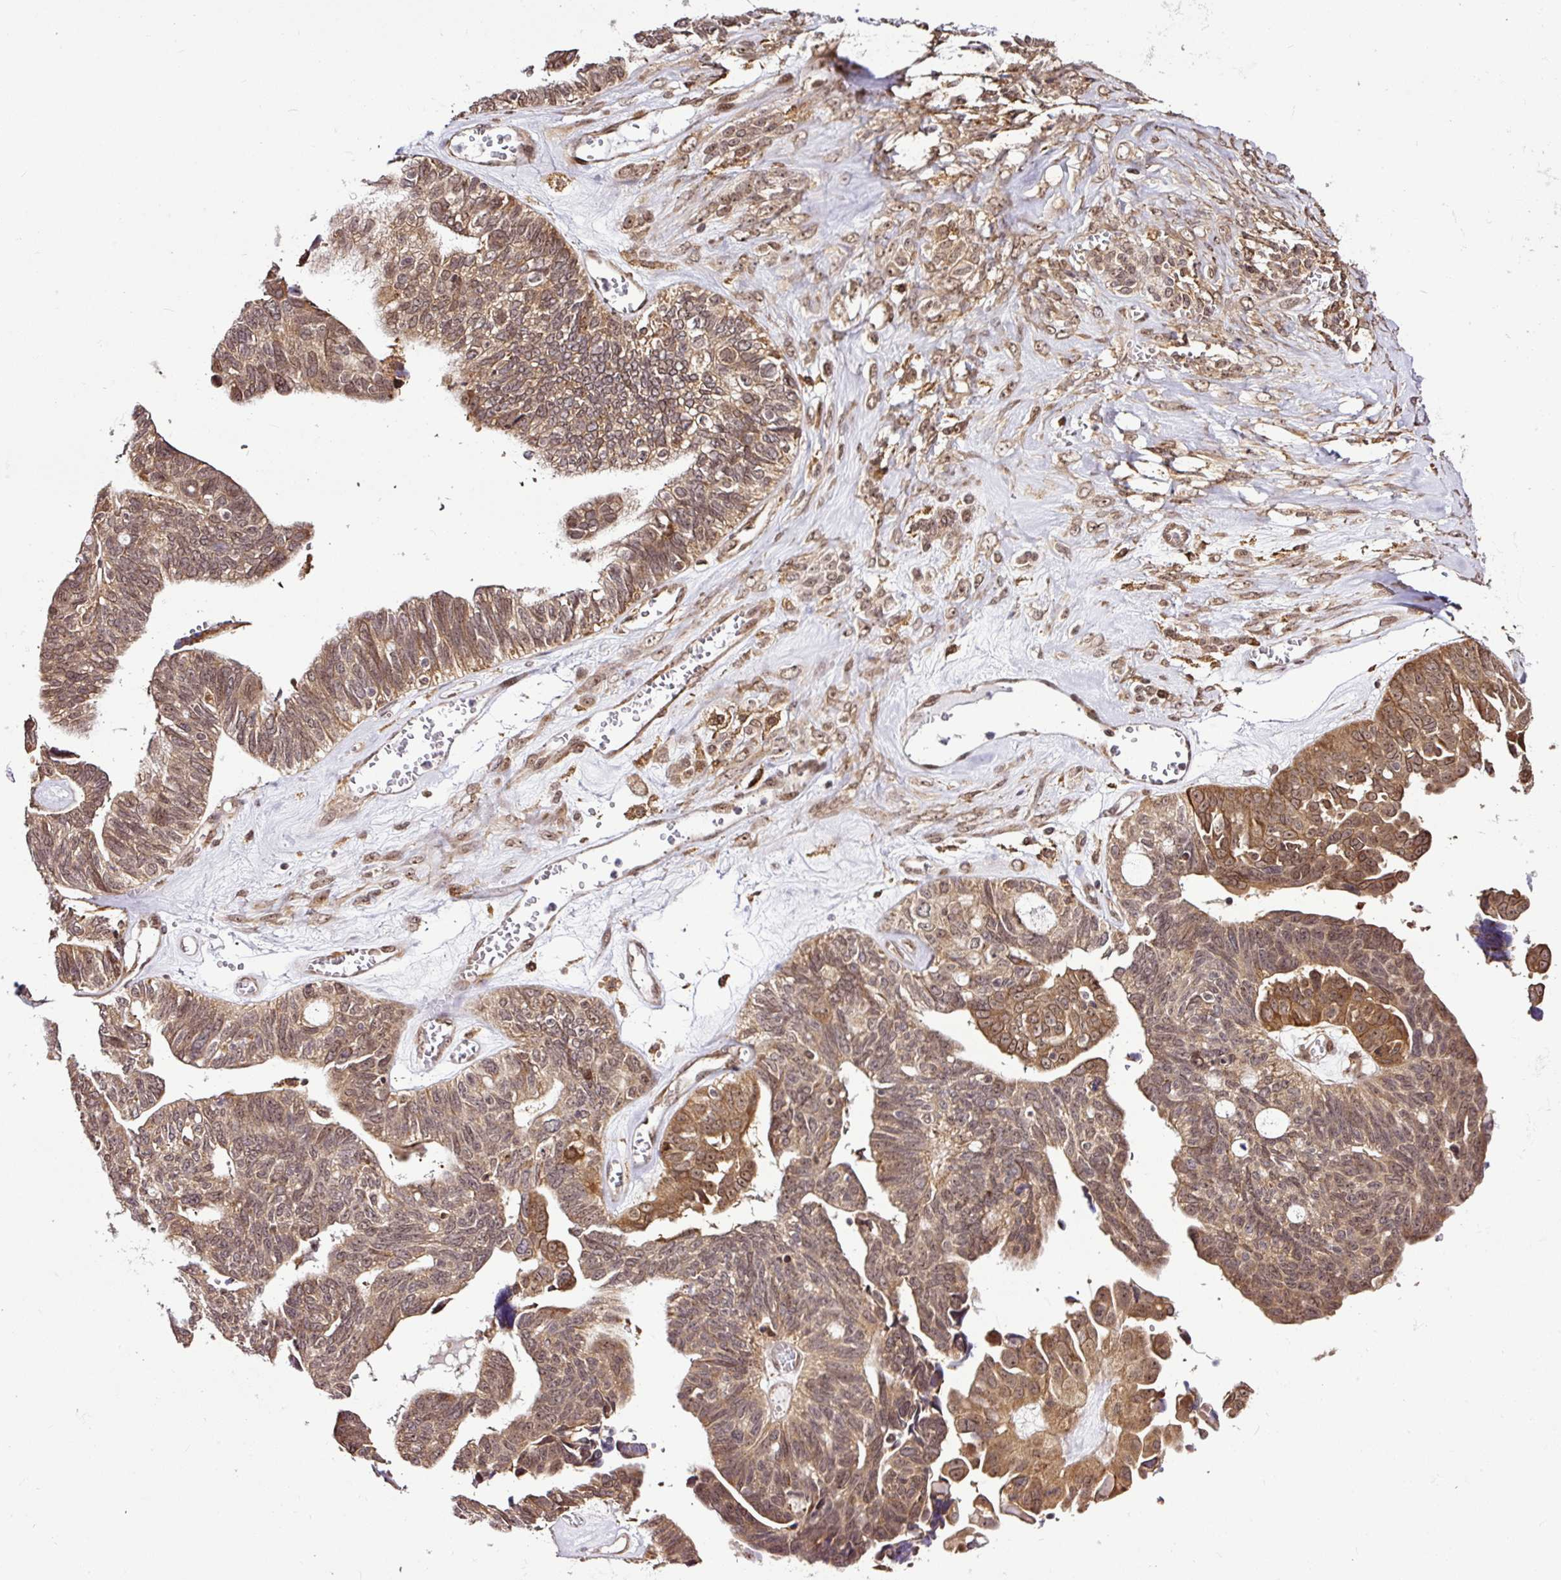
{"staining": {"intensity": "moderate", "quantity": ">75%", "location": "cytoplasmic/membranous,nuclear"}, "tissue": "ovarian cancer", "cell_type": "Tumor cells", "image_type": "cancer", "snomed": [{"axis": "morphology", "description": "Cystadenocarcinoma, serous, NOS"}, {"axis": "topography", "description": "Ovary"}], "caption": "The image demonstrates immunohistochemical staining of serous cystadenocarcinoma (ovarian). There is moderate cytoplasmic/membranous and nuclear staining is appreciated in about >75% of tumor cells. The staining was performed using DAB (3,3'-diaminobenzidine), with brown indicating positive protein expression. Nuclei are stained blue with hematoxylin.", "gene": "FAM153A", "patient": {"sex": "female", "age": 79}}